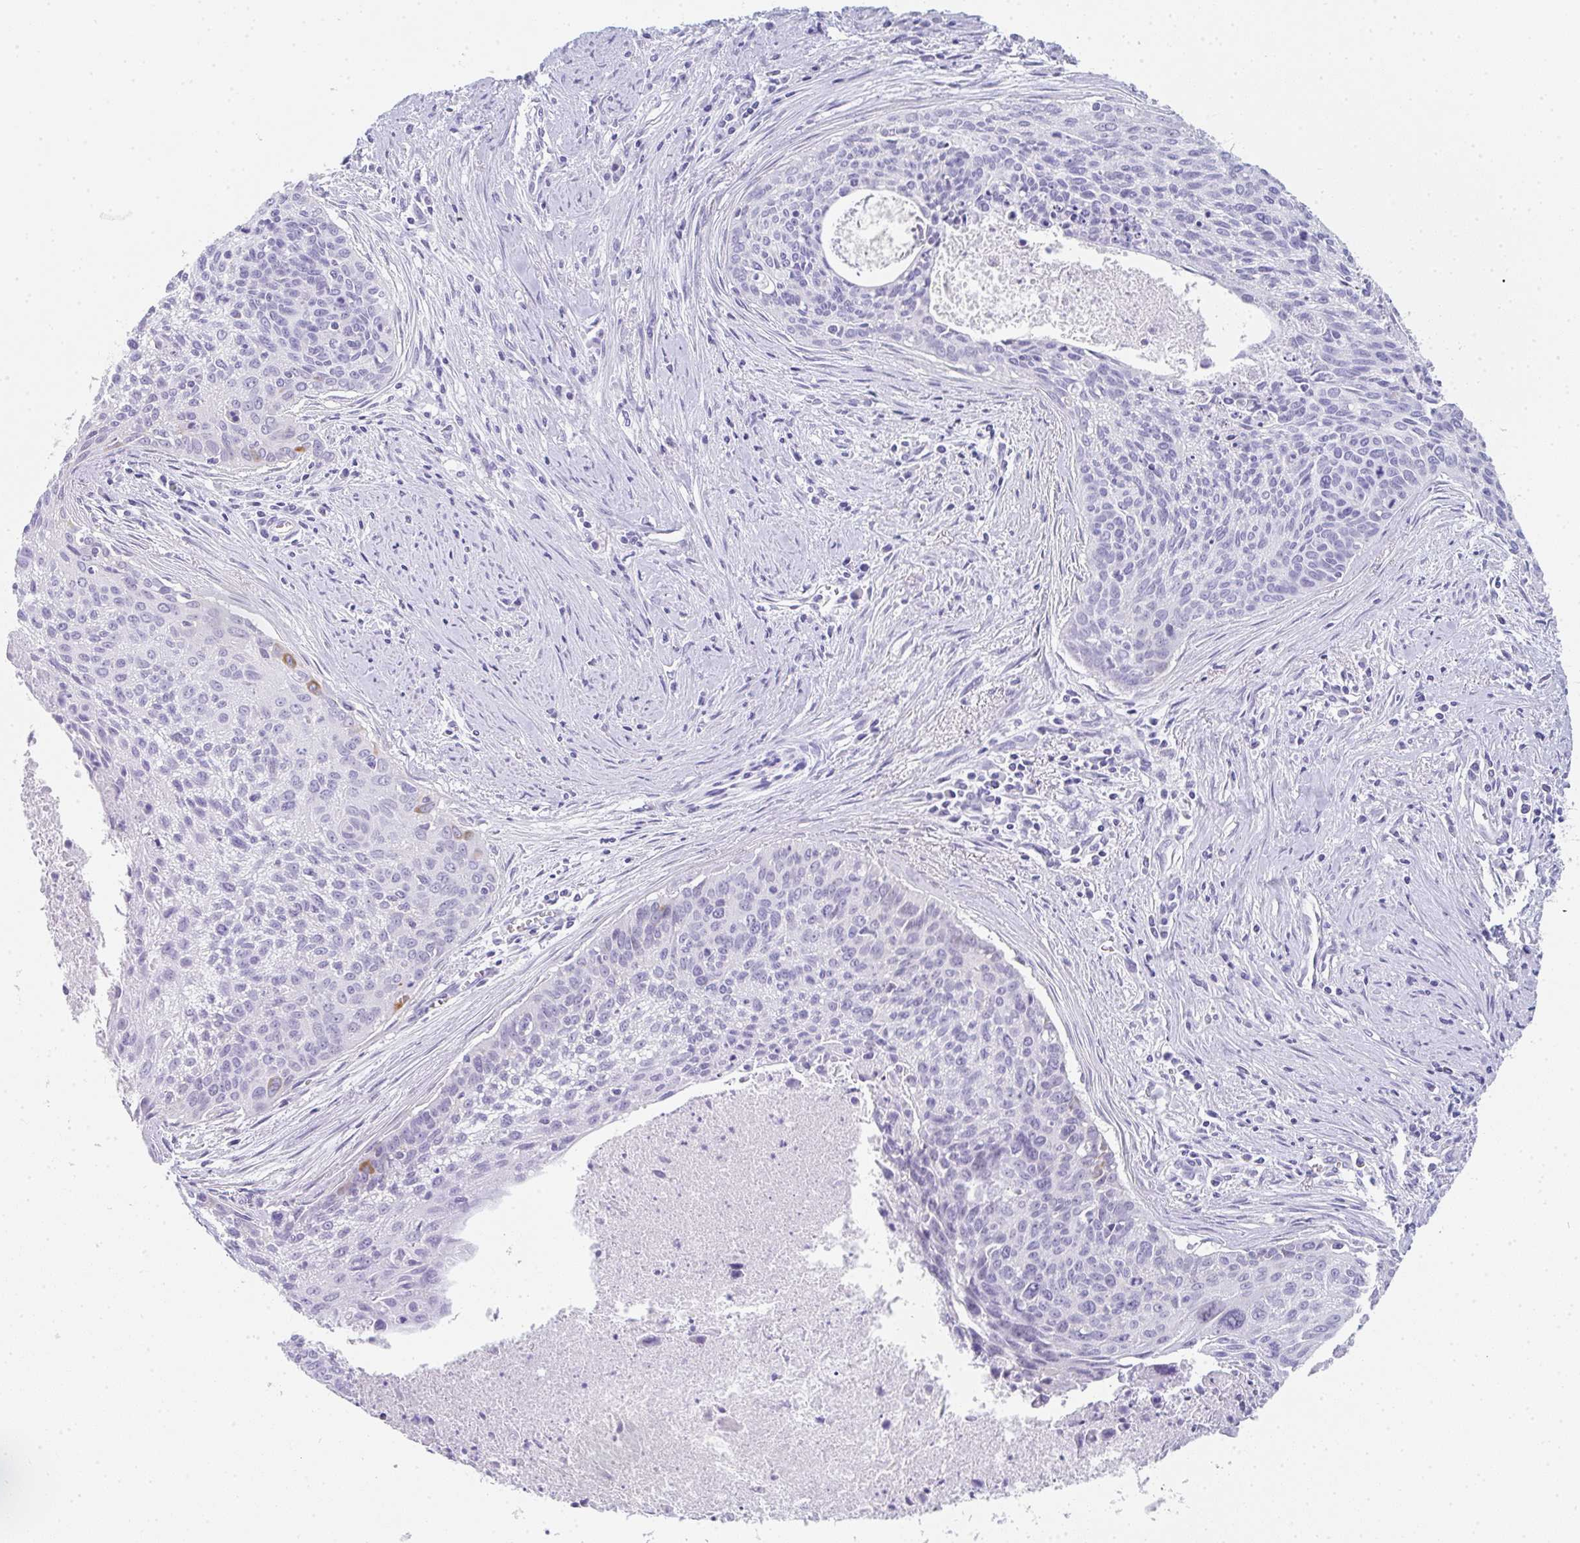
{"staining": {"intensity": "negative", "quantity": "none", "location": "none"}, "tissue": "cervical cancer", "cell_type": "Tumor cells", "image_type": "cancer", "snomed": [{"axis": "morphology", "description": "Squamous cell carcinoma, NOS"}, {"axis": "topography", "description": "Cervix"}], "caption": "Immunohistochemistry (IHC) of human cervical cancer reveals no positivity in tumor cells.", "gene": "RLF", "patient": {"sex": "female", "age": 55}}